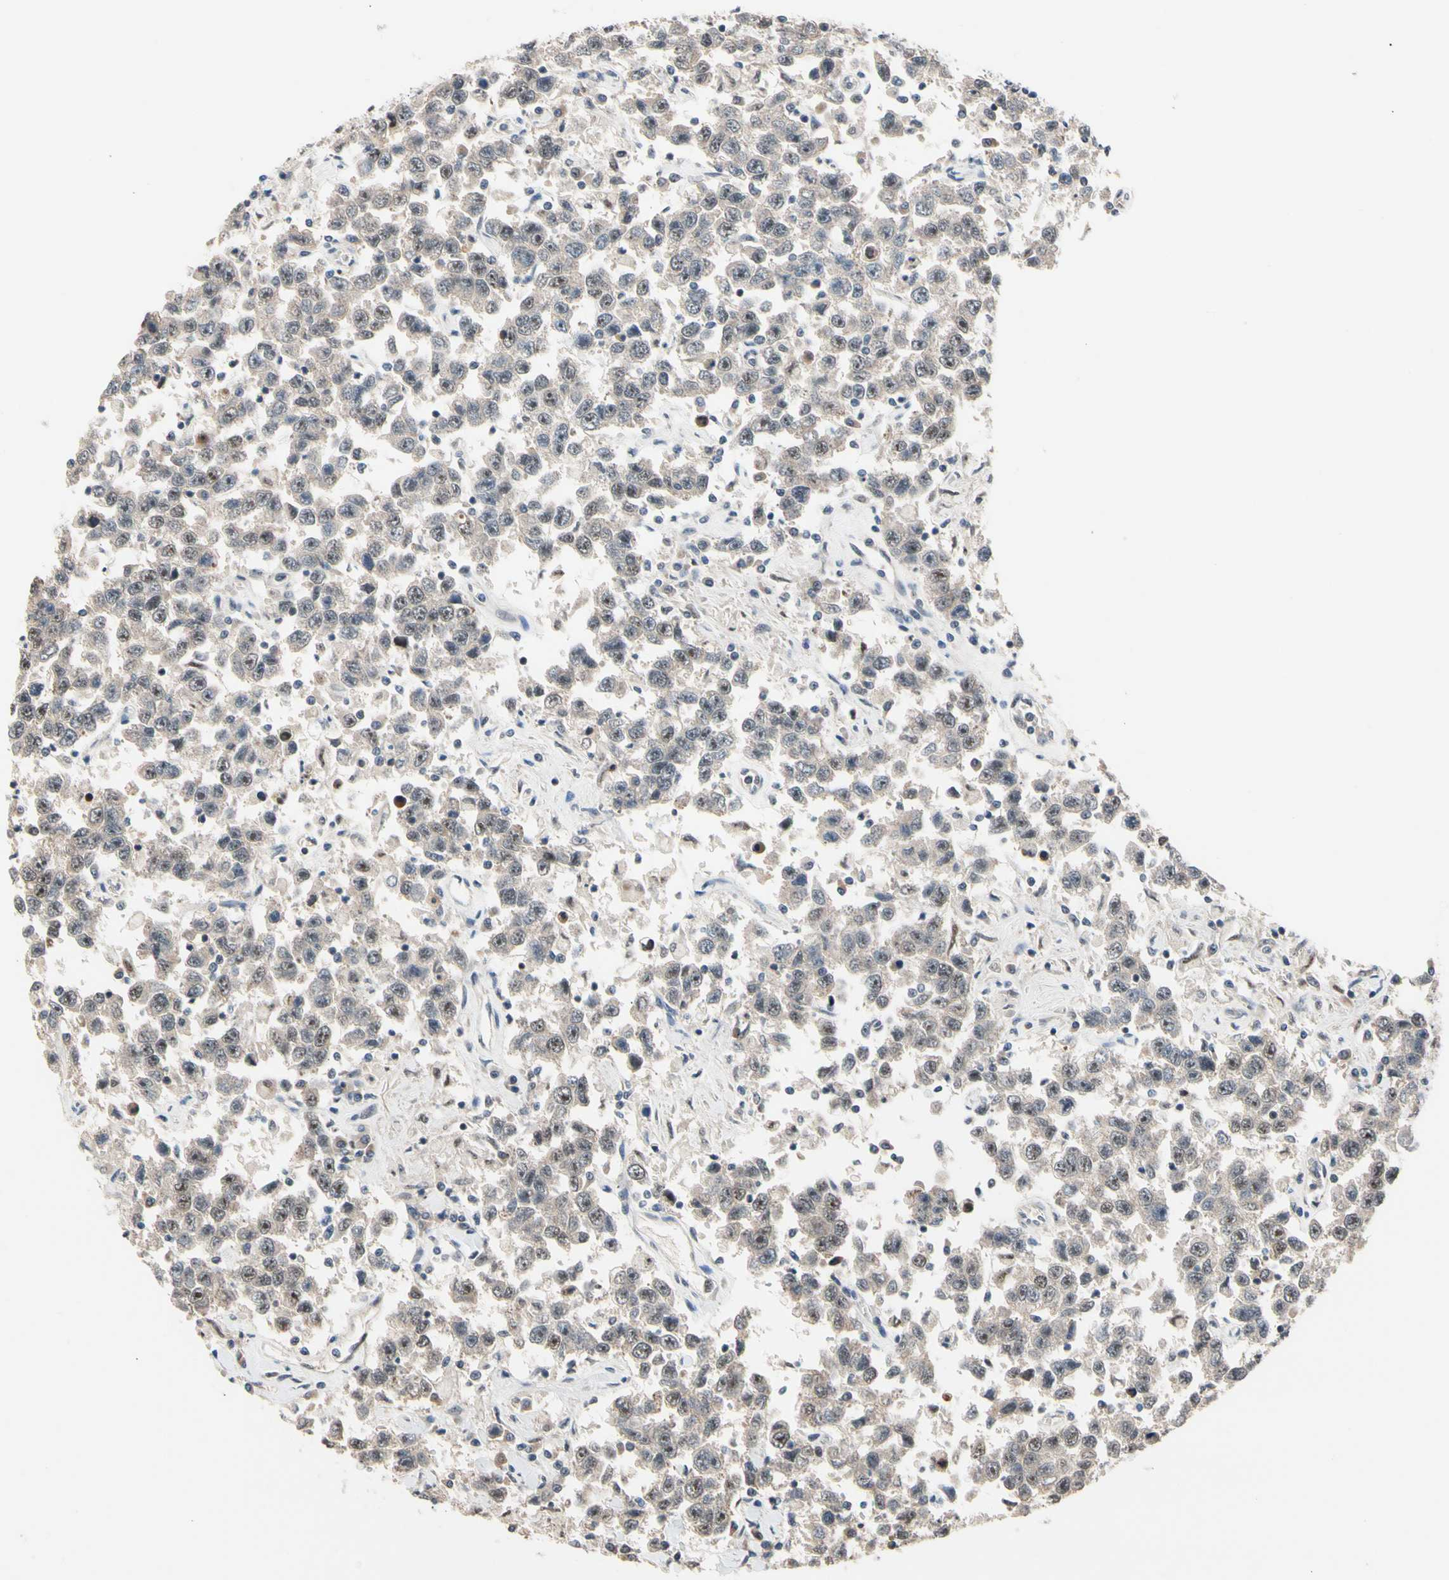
{"staining": {"intensity": "weak", "quantity": ">75%", "location": "cytoplasmic/membranous"}, "tissue": "testis cancer", "cell_type": "Tumor cells", "image_type": "cancer", "snomed": [{"axis": "morphology", "description": "Seminoma, NOS"}, {"axis": "topography", "description": "Testis"}], "caption": "The micrograph displays staining of testis seminoma, revealing weak cytoplasmic/membranous protein staining (brown color) within tumor cells.", "gene": "NGEF", "patient": {"sex": "male", "age": 41}}